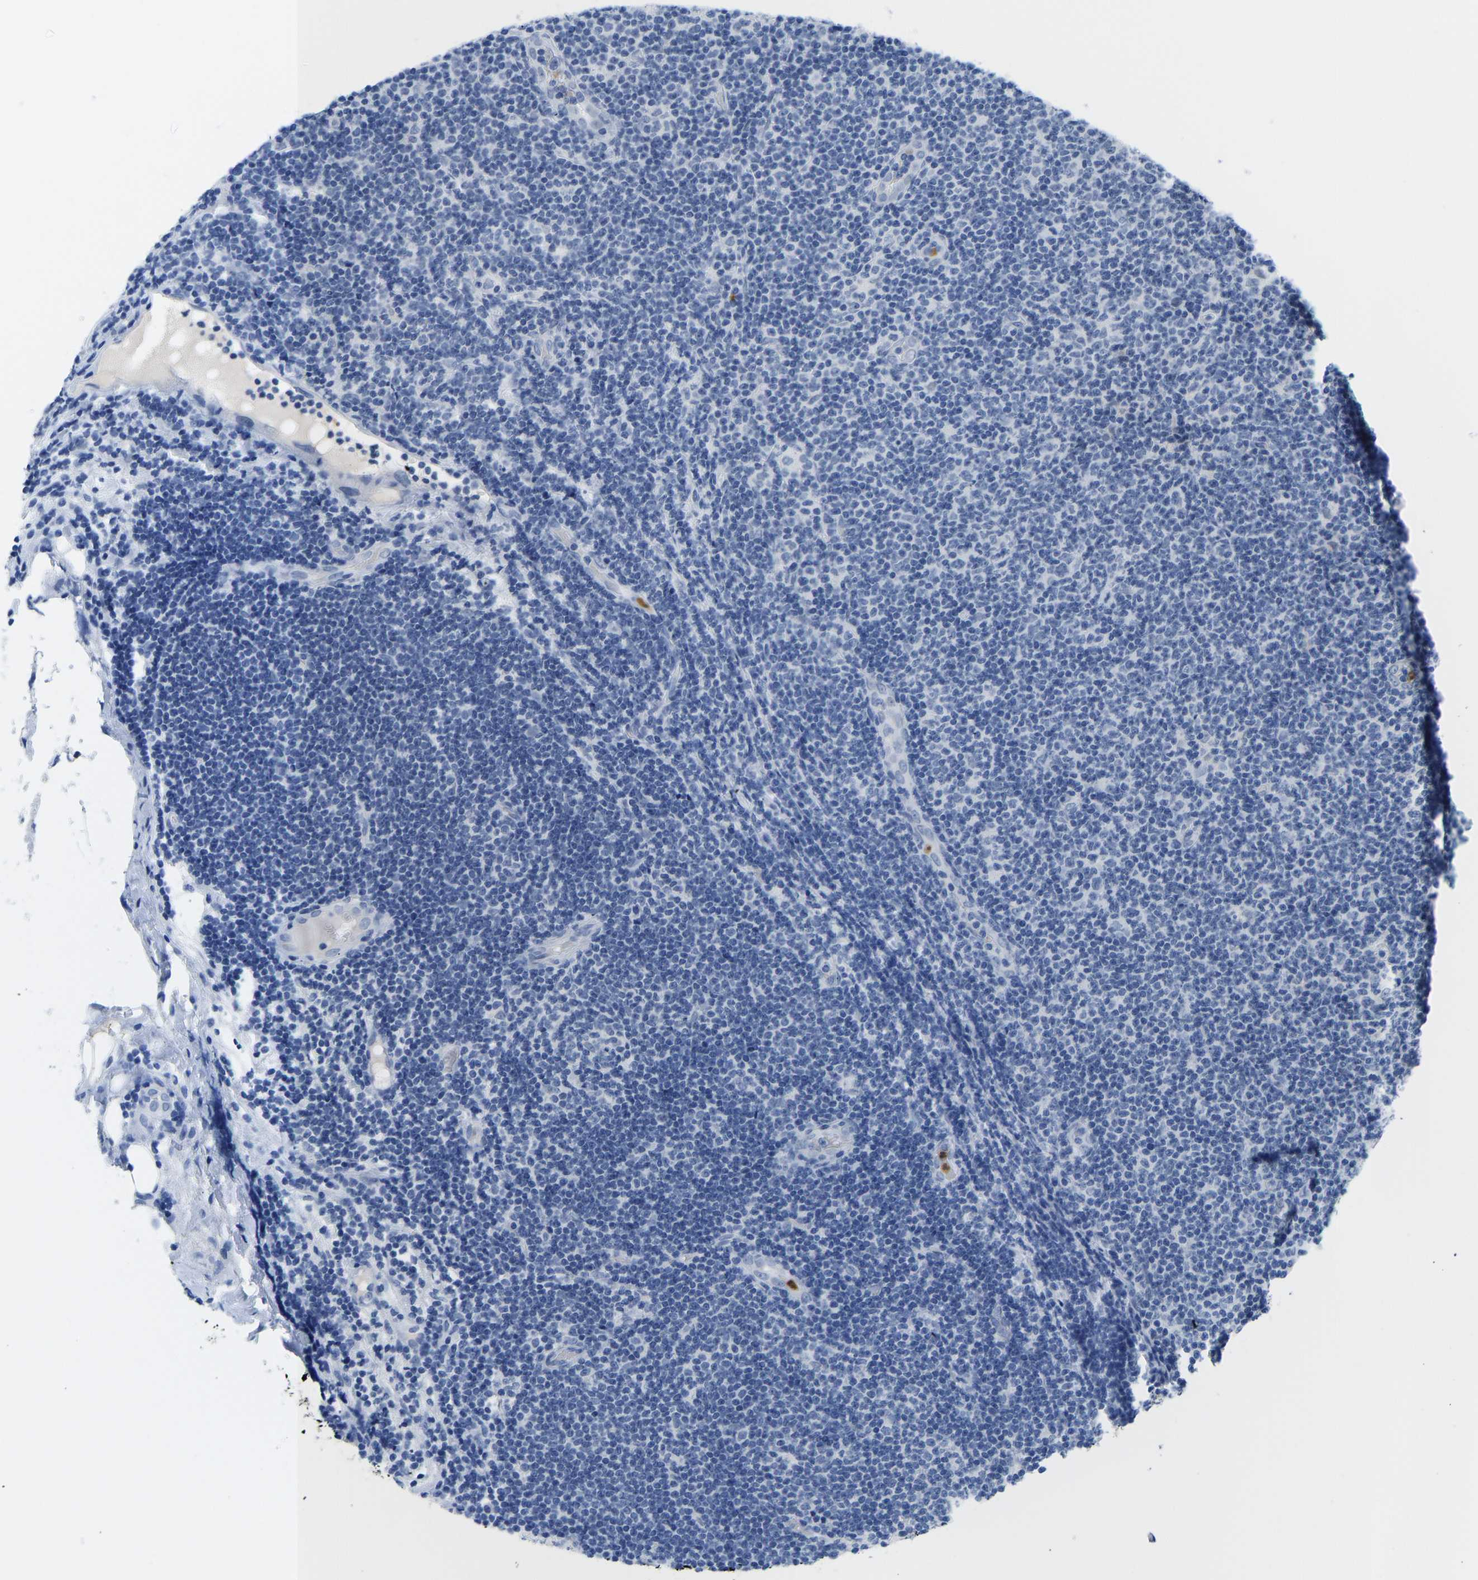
{"staining": {"intensity": "negative", "quantity": "none", "location": "none"}, "tissue": "lymphoma", "cell_type": "Tumor cells", "image_type": "cancer", "snomed": [{"axis": "morphology", "description": "Malignant lymphoma, non-Hodgkin's type, Low grade"}, {"axis": "topography", "description": "Lymph node"}], "caption": "The immunohistochemistry (IHC) histopathology image has no significant staining in tumor cells of malignant lymphoma, non-Hodgkin's type (low-grade) tissue. (DAB (3,3'-diaminobenzidine) immunohistochemistry with hematoxylin counter stain).", "gene": "TXNDC2", "patient": {"sex": "male", "age": 83}}